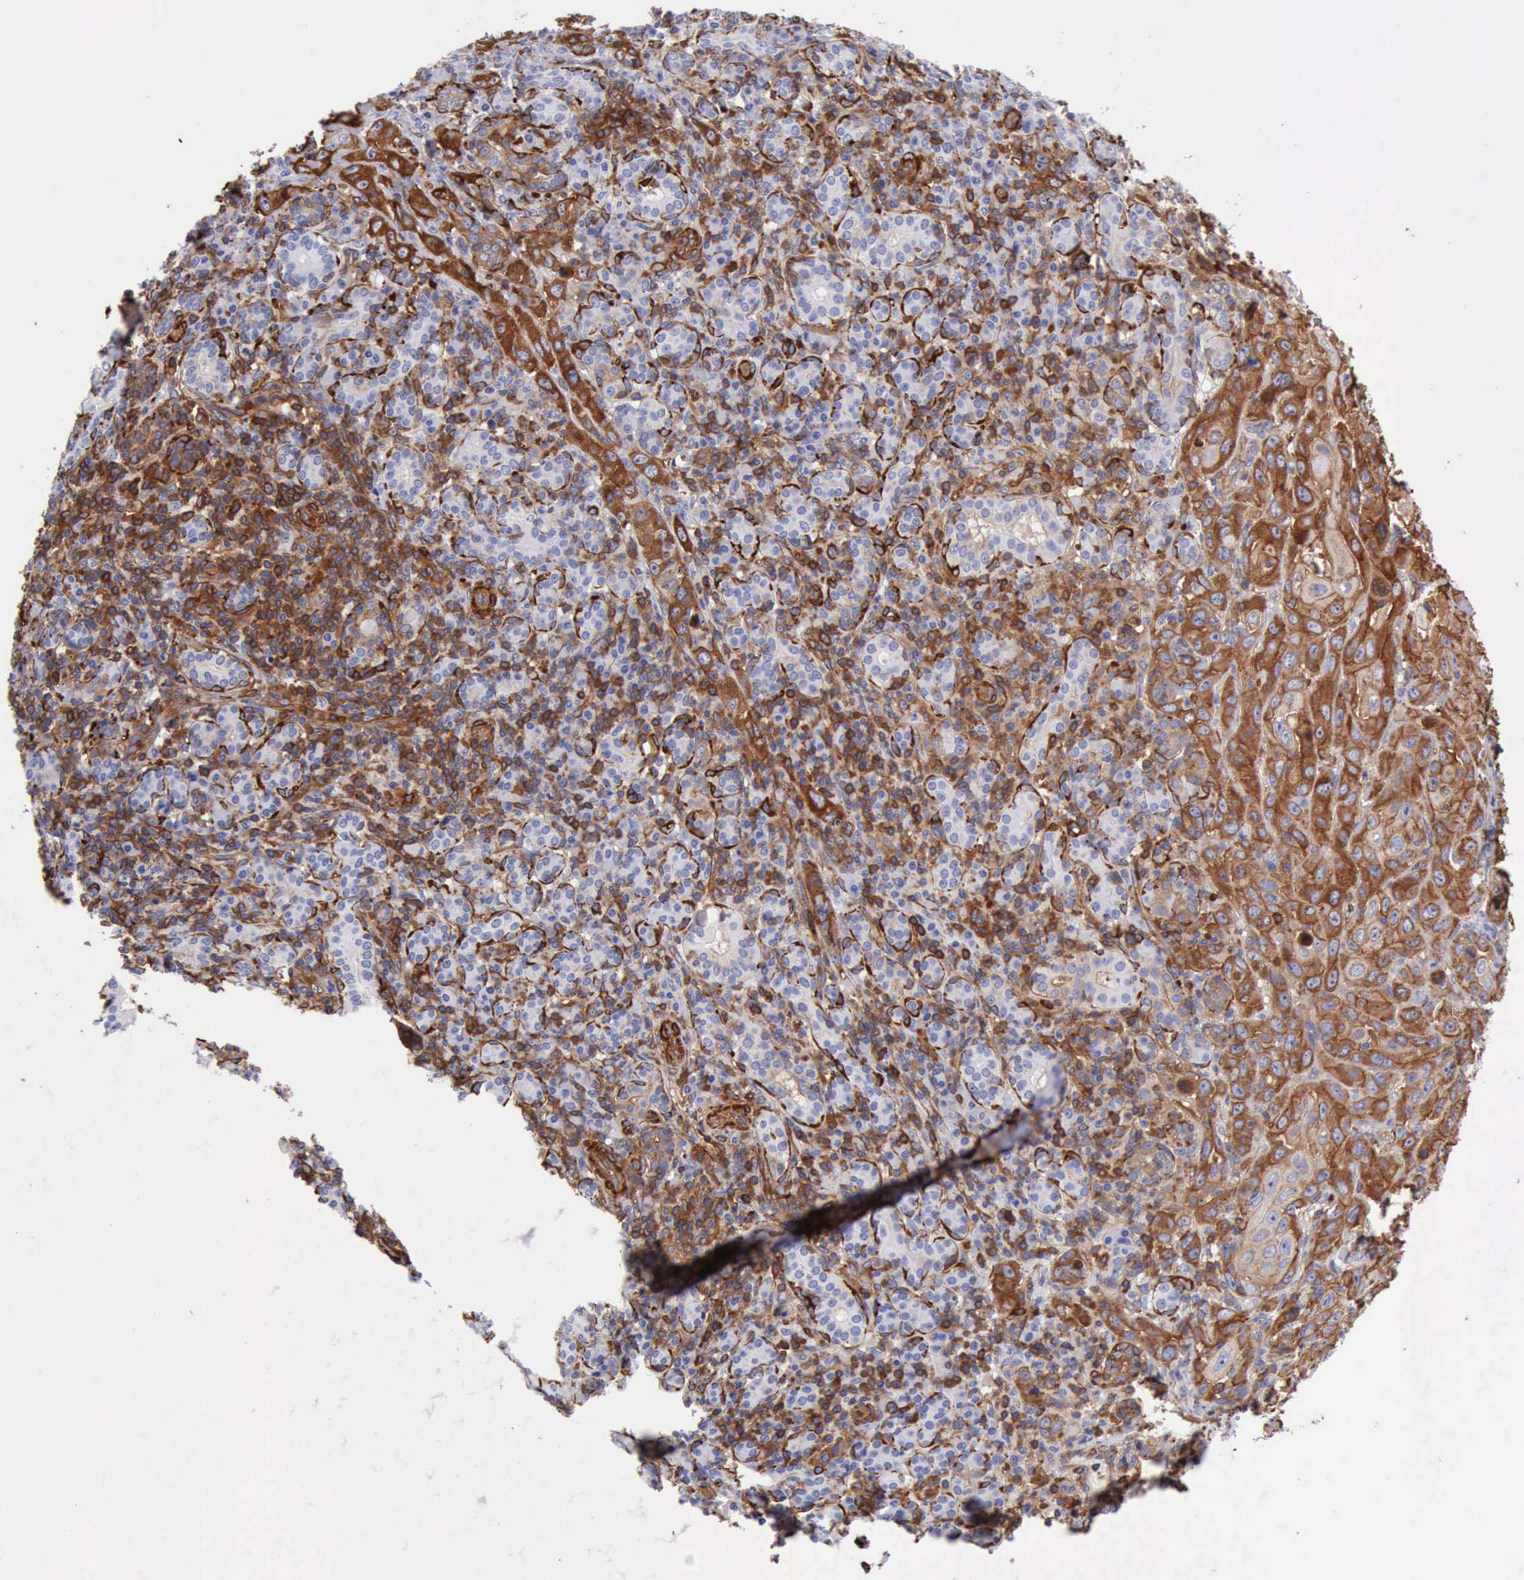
{"staining": {"intensity": "strong", "quantity": ">75%", "location": "cytoplasmic/membranous"}, "tissue": "skin cancer", "cell_type": "Tumor cells", "image_type": "cancer", "snomed": [{"axis": "morphology", "description": "Squamous cell carcinoma, NOS"}, {"axis": "topography", "description": "Skin"}], "caption": "Skin cancer (squamous cell carcinoma) stained for a protein exhibits strong cytoplasmic/membranous positivity in tumor cells.", "gene": "FLNA", "patient": {"sex": "male", "age": 84}}